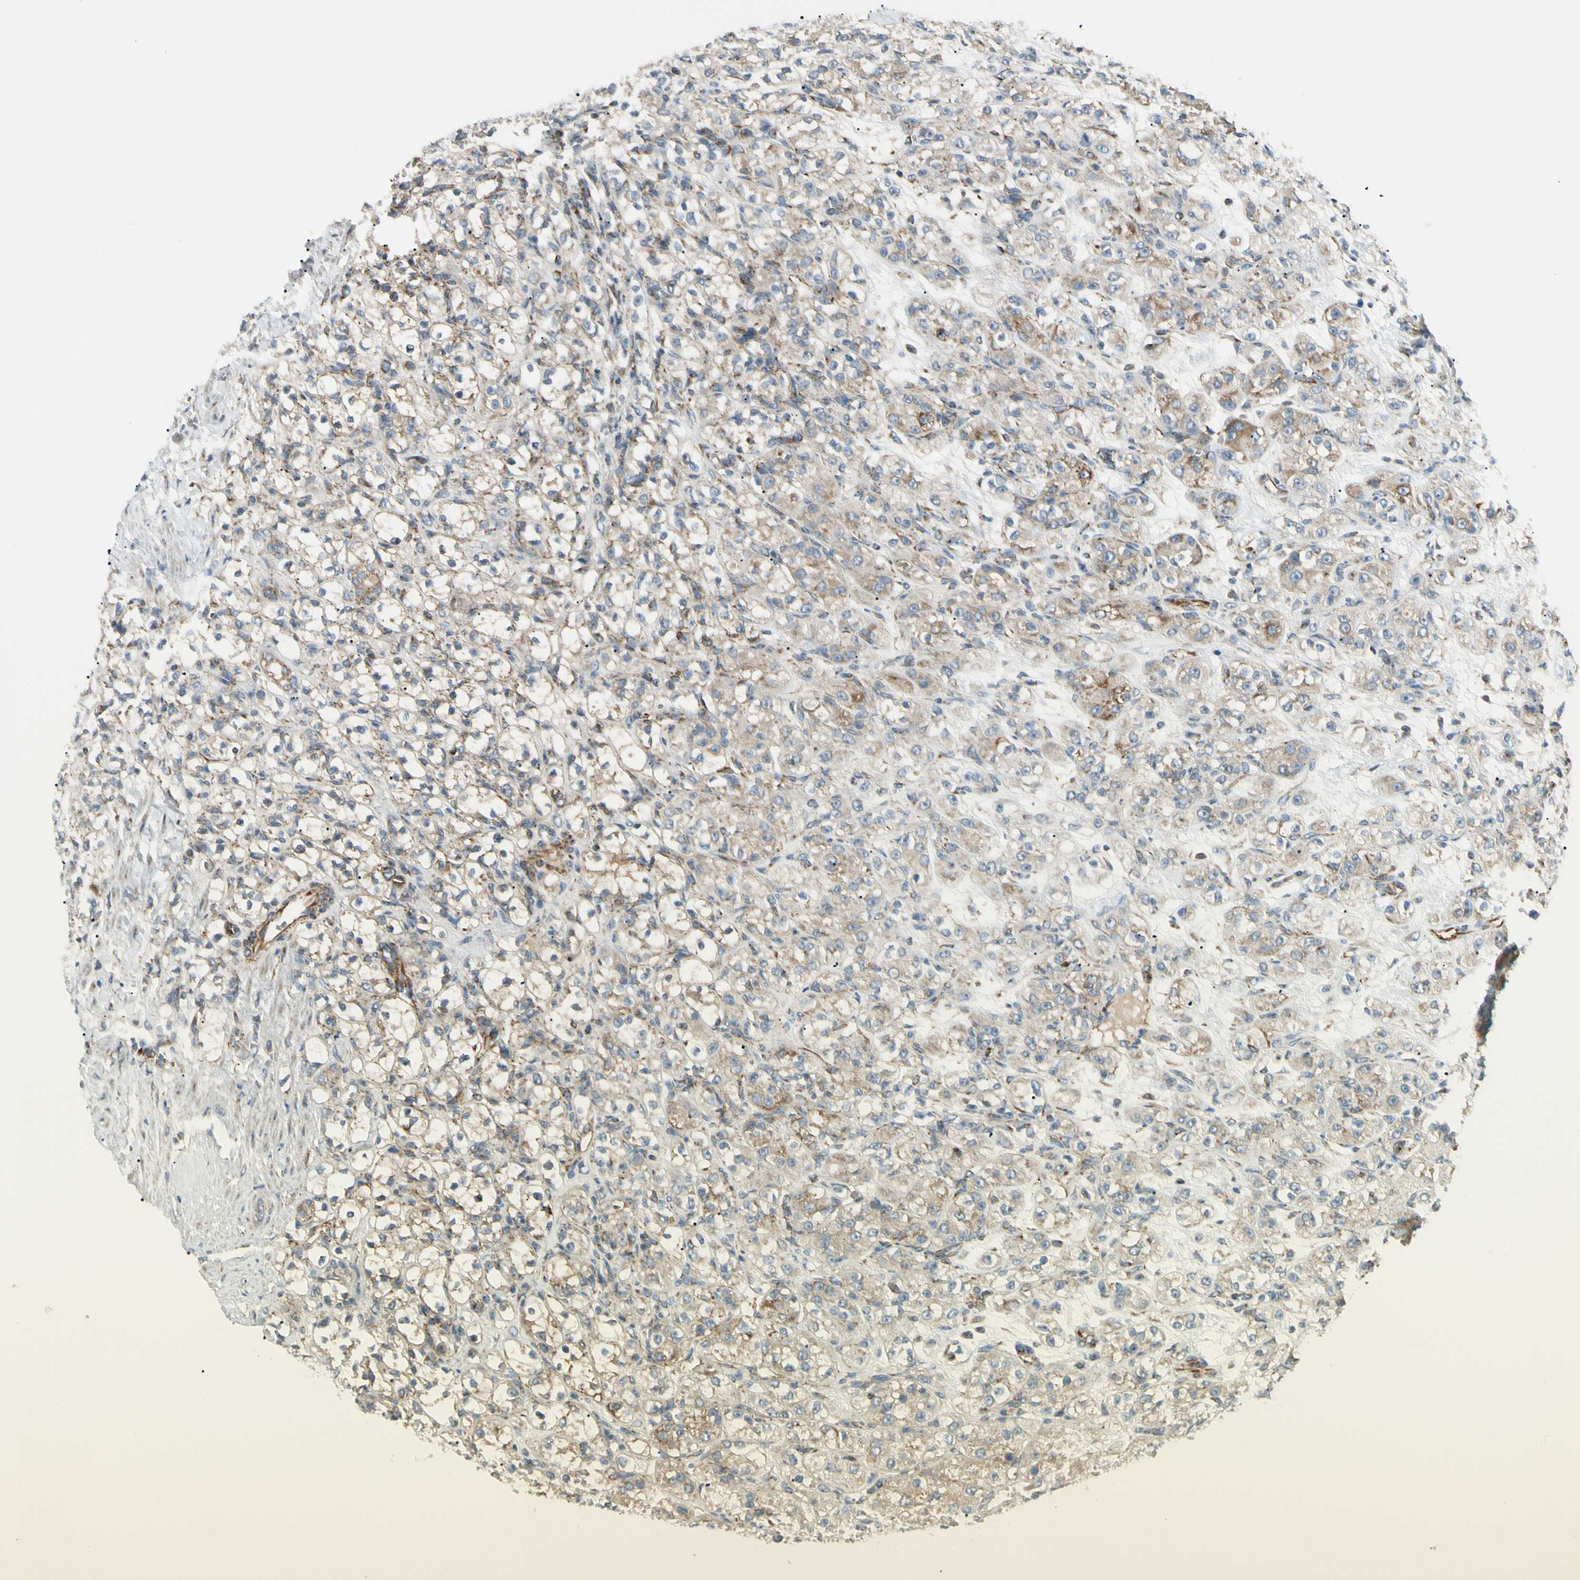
{"staining": {"intensity": "moderate", "quantity": "25%-75%", "location": "cytoplasmic/membranous"}, "tissue": "renal cancer", "cell_type": "Tumor cells", "image_type": "cancer", "snomed": [{"axis": "morphology", "description": "Normal tissue, NOS"}, {"axis": "morphology", "description": "Adenocarcinoma, NOS"}, {"axis": "topography", "description": "Kidney"}], "caption": "IHC staining of renal cancer (adenocarcinoma), which demonstrates medium levels of moderate cytoplasmic/membranous staining in about 25%-75% of tumor cells indicating moderate cytoplasmic/membranous protein staining. The staining was performed using DAB (brown) for protein detection and nuclei were counterstained in hematoxylin (blue).", "gene": "TBC1D10A", "patient": {"sex": "male", "age": 61}}